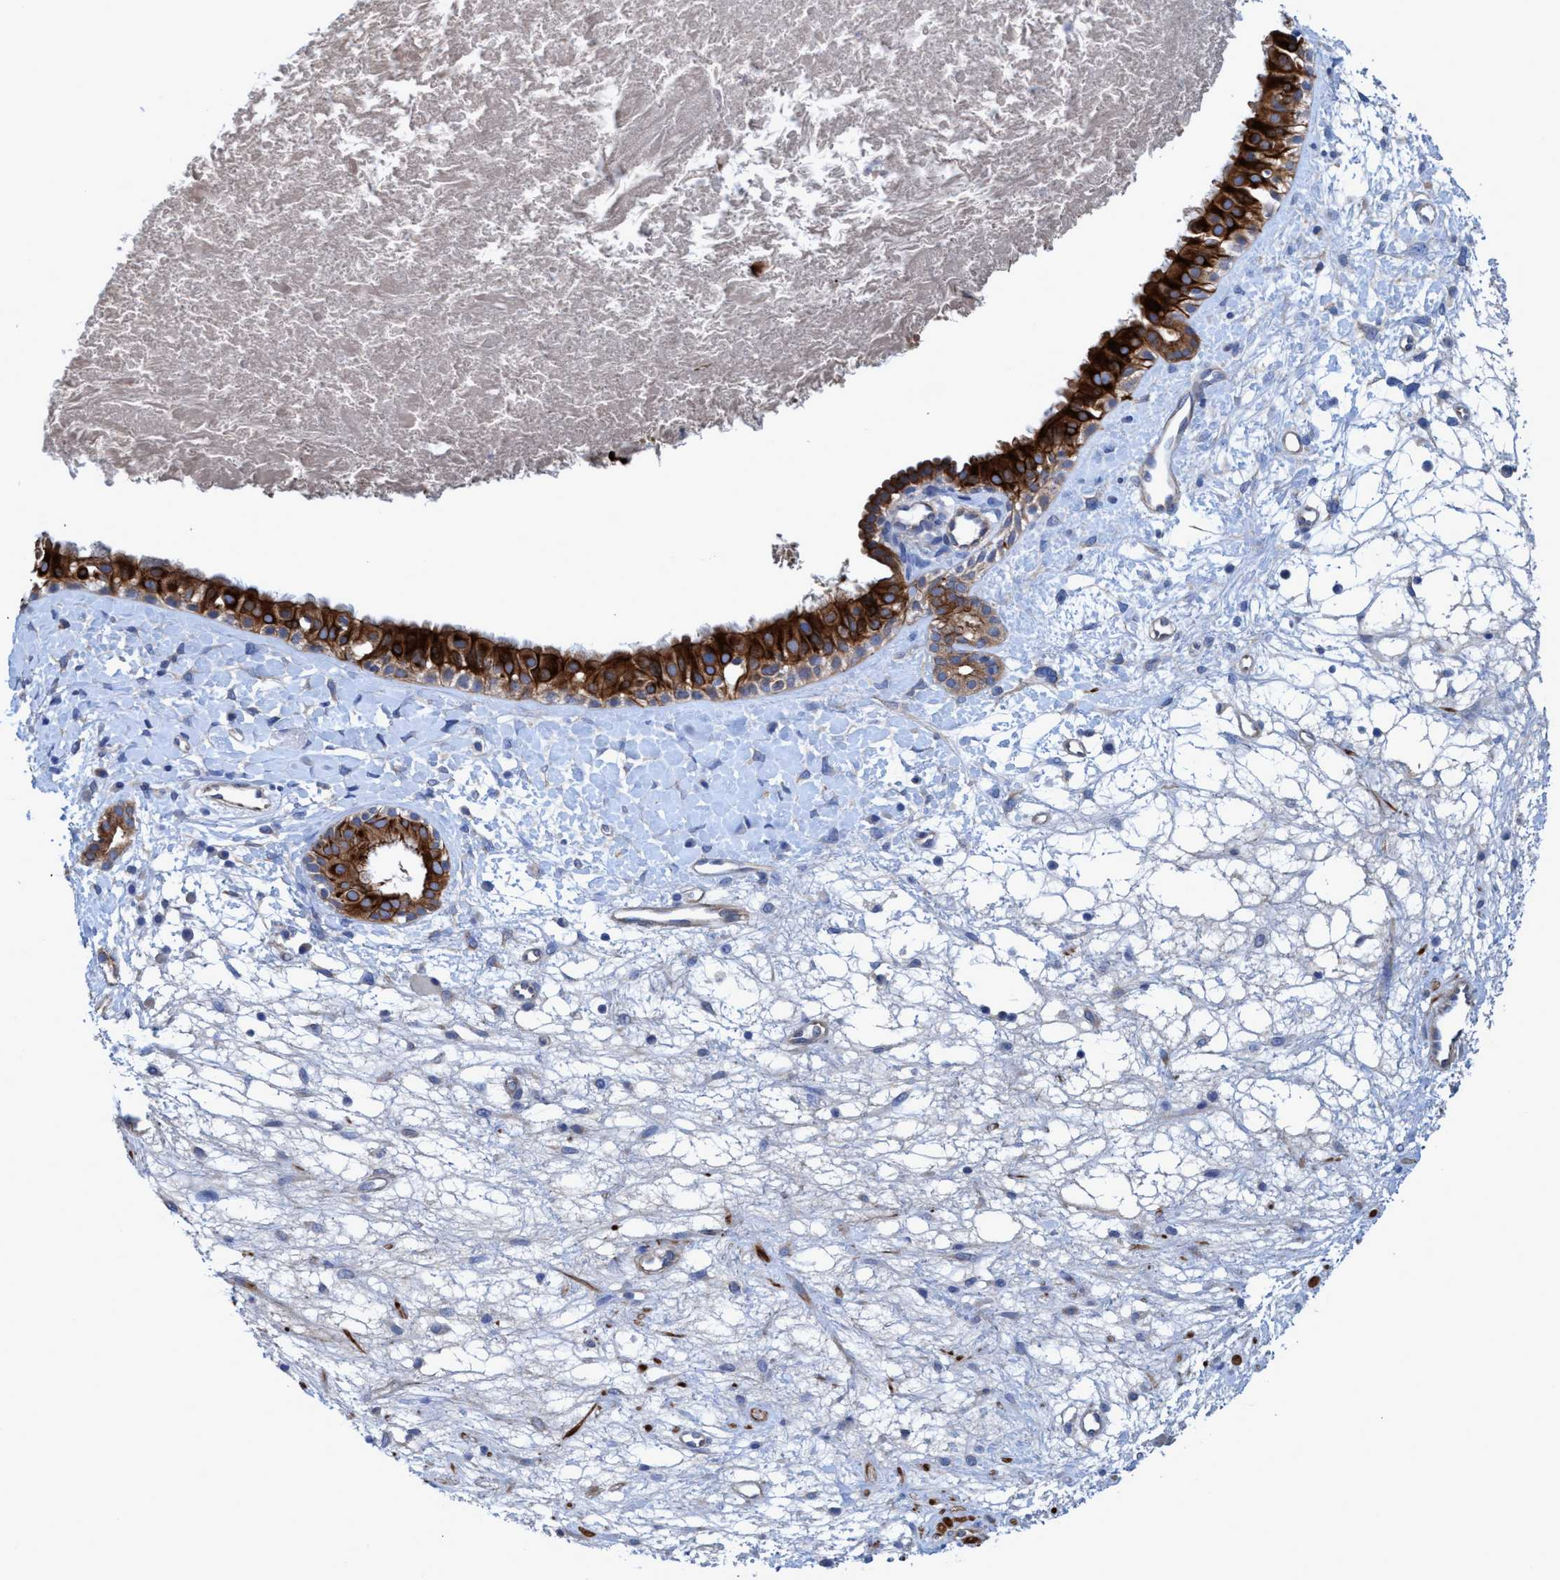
{"staining": {"intensity": "strong", "quantity": ">75%", "location": "cytoplasmic/membranous"}, "tissue": "nasopharynx", "cell_type": "Respiratory epithelial cells", "image_type": "normal", "snomed": [{"axis": "morphology", "description": "Normal tissue, NOS"}, {"axis": "topography", "description": "Nasopharynx"}], "caption": "This micrograph exhibits IHC staining of benign nasopharynx, with high strong cytoplasmic/membranous positivity in about >75% of respiratory epithelial cells.", "gene": "GULP1", "patient": {"sex": "male", "age": 22}}